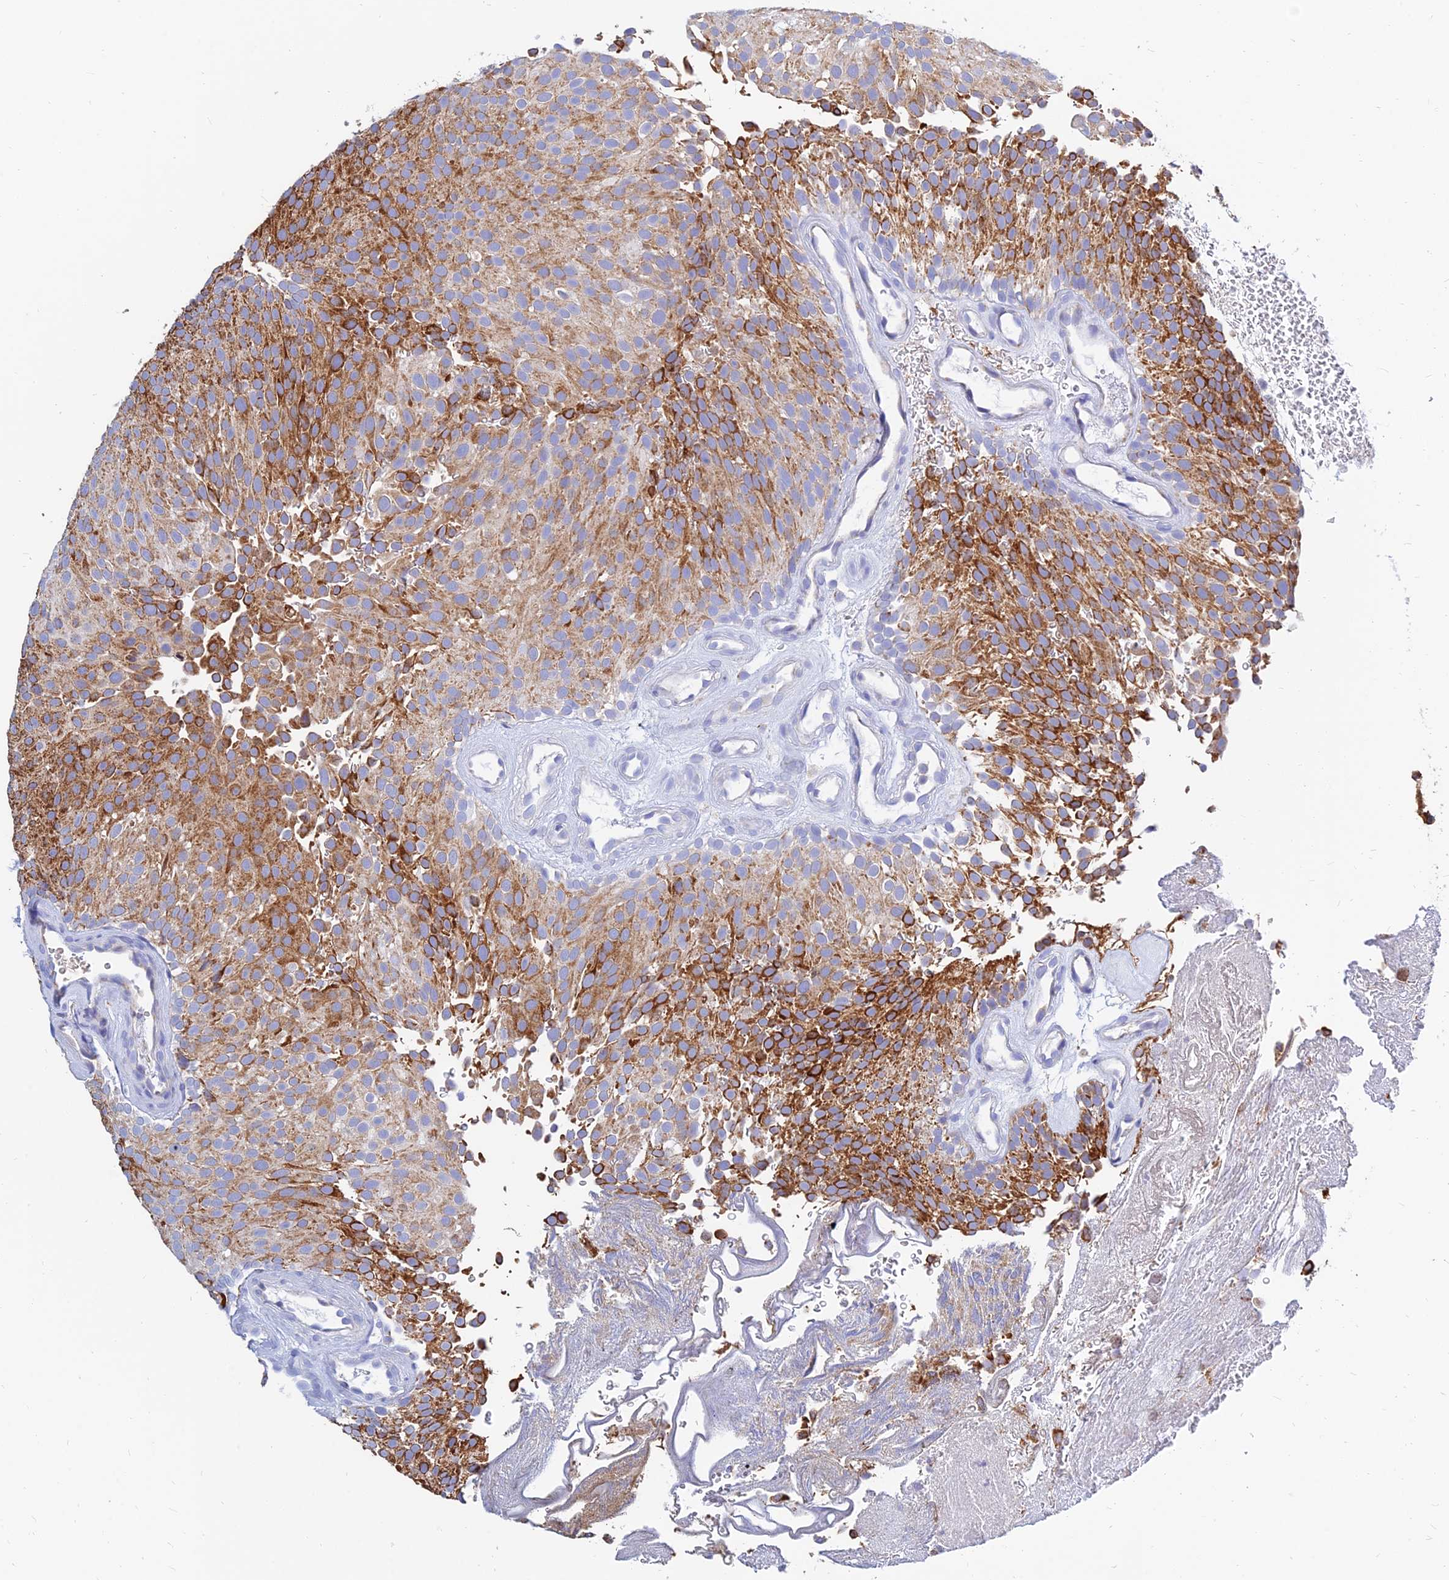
{"staining": {"intensity": "strong", "quantity": ">75%", "location": "cytoplasmic/membranous"}, "tissue": "urothelial cancer", "cell_type": "Tumor cells", "image_type": "cancer", "snomed": [{"axis": "morphology", "description": "Urothelial carcinoma, Low grade"}, {"axis": "topography", "description": "Urinary bladder"}], "caption": "Protein analysis of urothelial carcinoma (low-grade) tissue reveals strong cytoplasmic/membranous expression in approximately >75% of tumor cells.", "gene": "MGST1", "patient": {"sex": "male", "age": 78}}